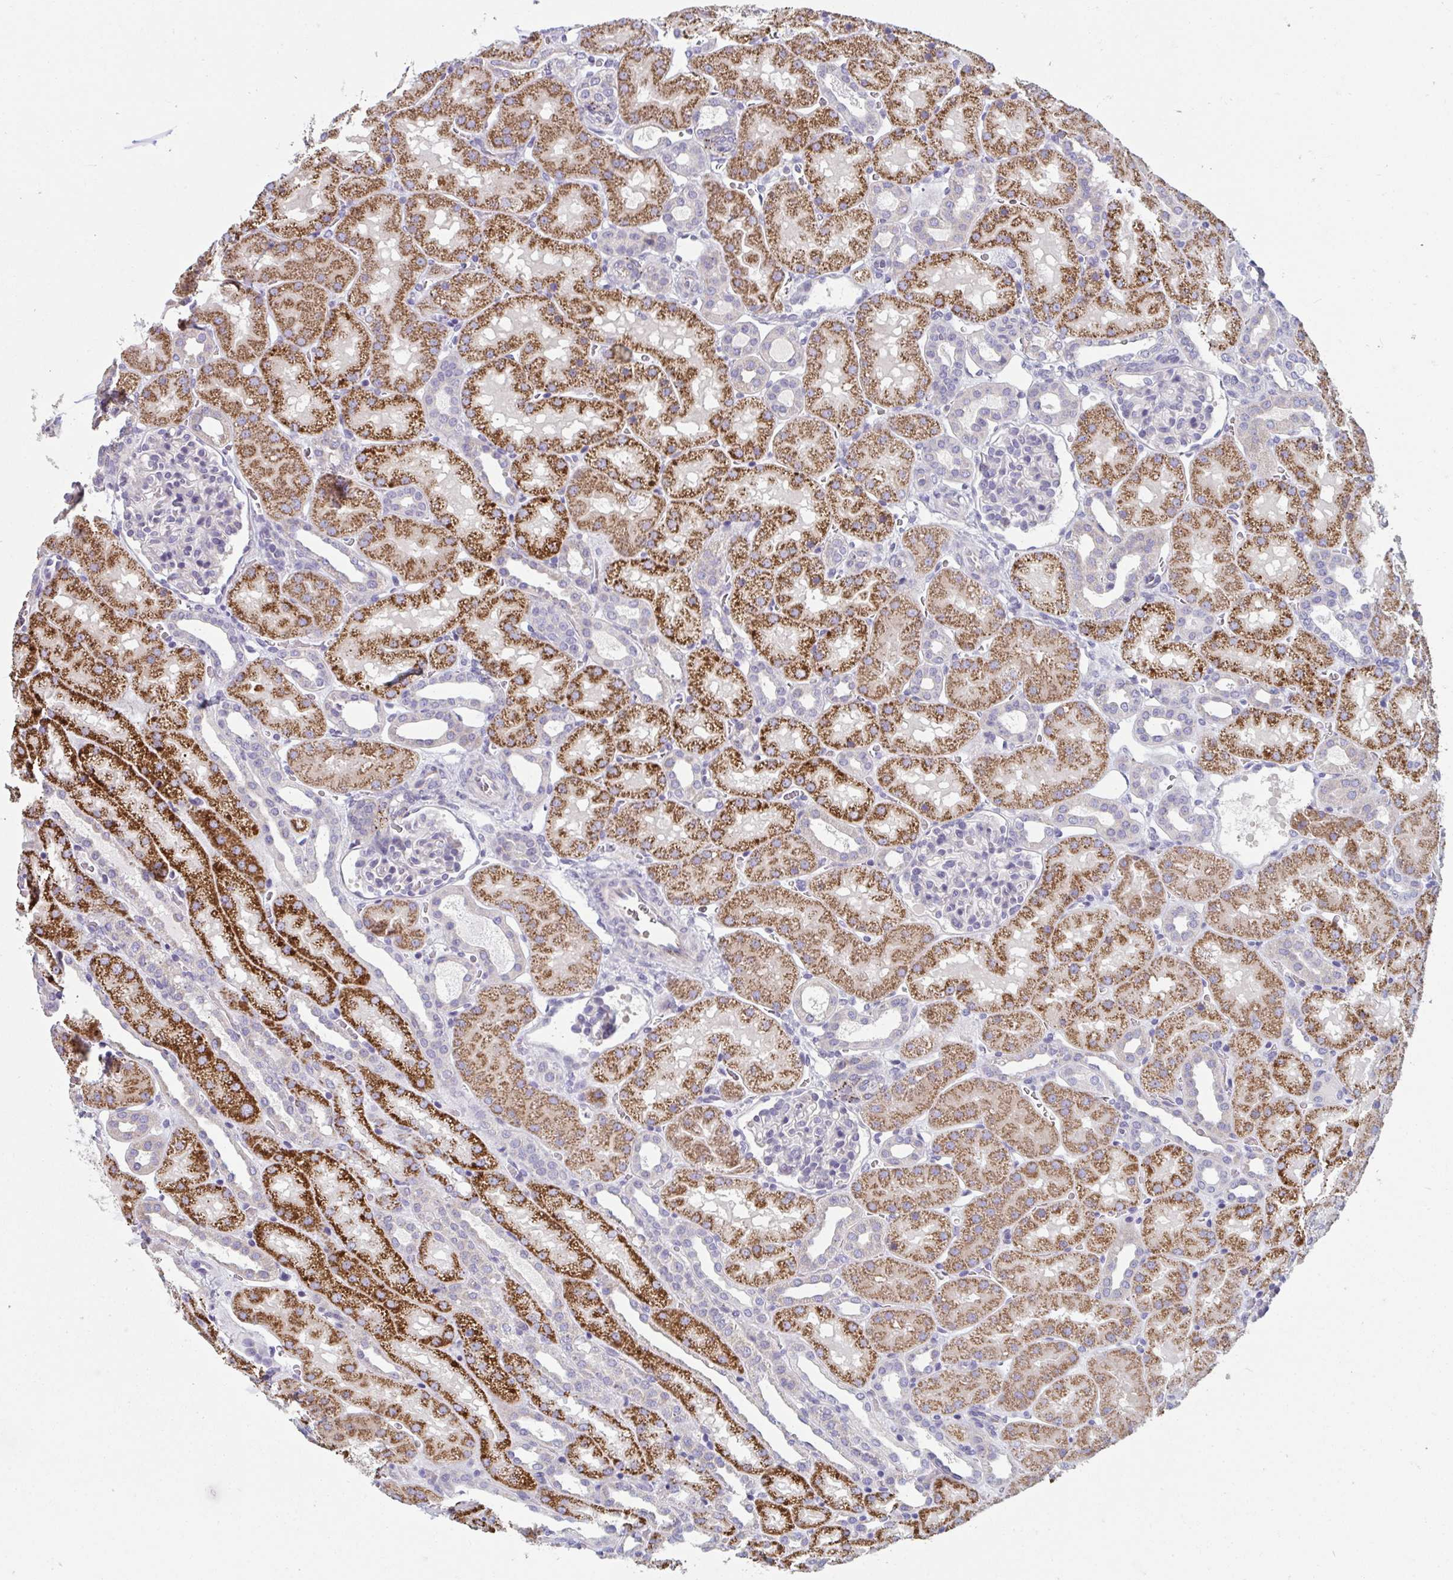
{"staining": {"intensity": "negative", "quantity": "none", "location": "none"}, "tissue": "kidney", "cell_type": "Cells in glomeruli", "image_type": "normal", "snomed": [{"axis": "morphology", "description": "Normal tissue, NOS"}, {"axis": "topography", "description": "Kidney"}], "caption": "IHC histopathology image of benign kidney: human kidney stained with DAB reveals no significant protein staining in cells in glomeruli.", "gene": "EIF1AD", "patient": {"sex": "male", "age": 2}}